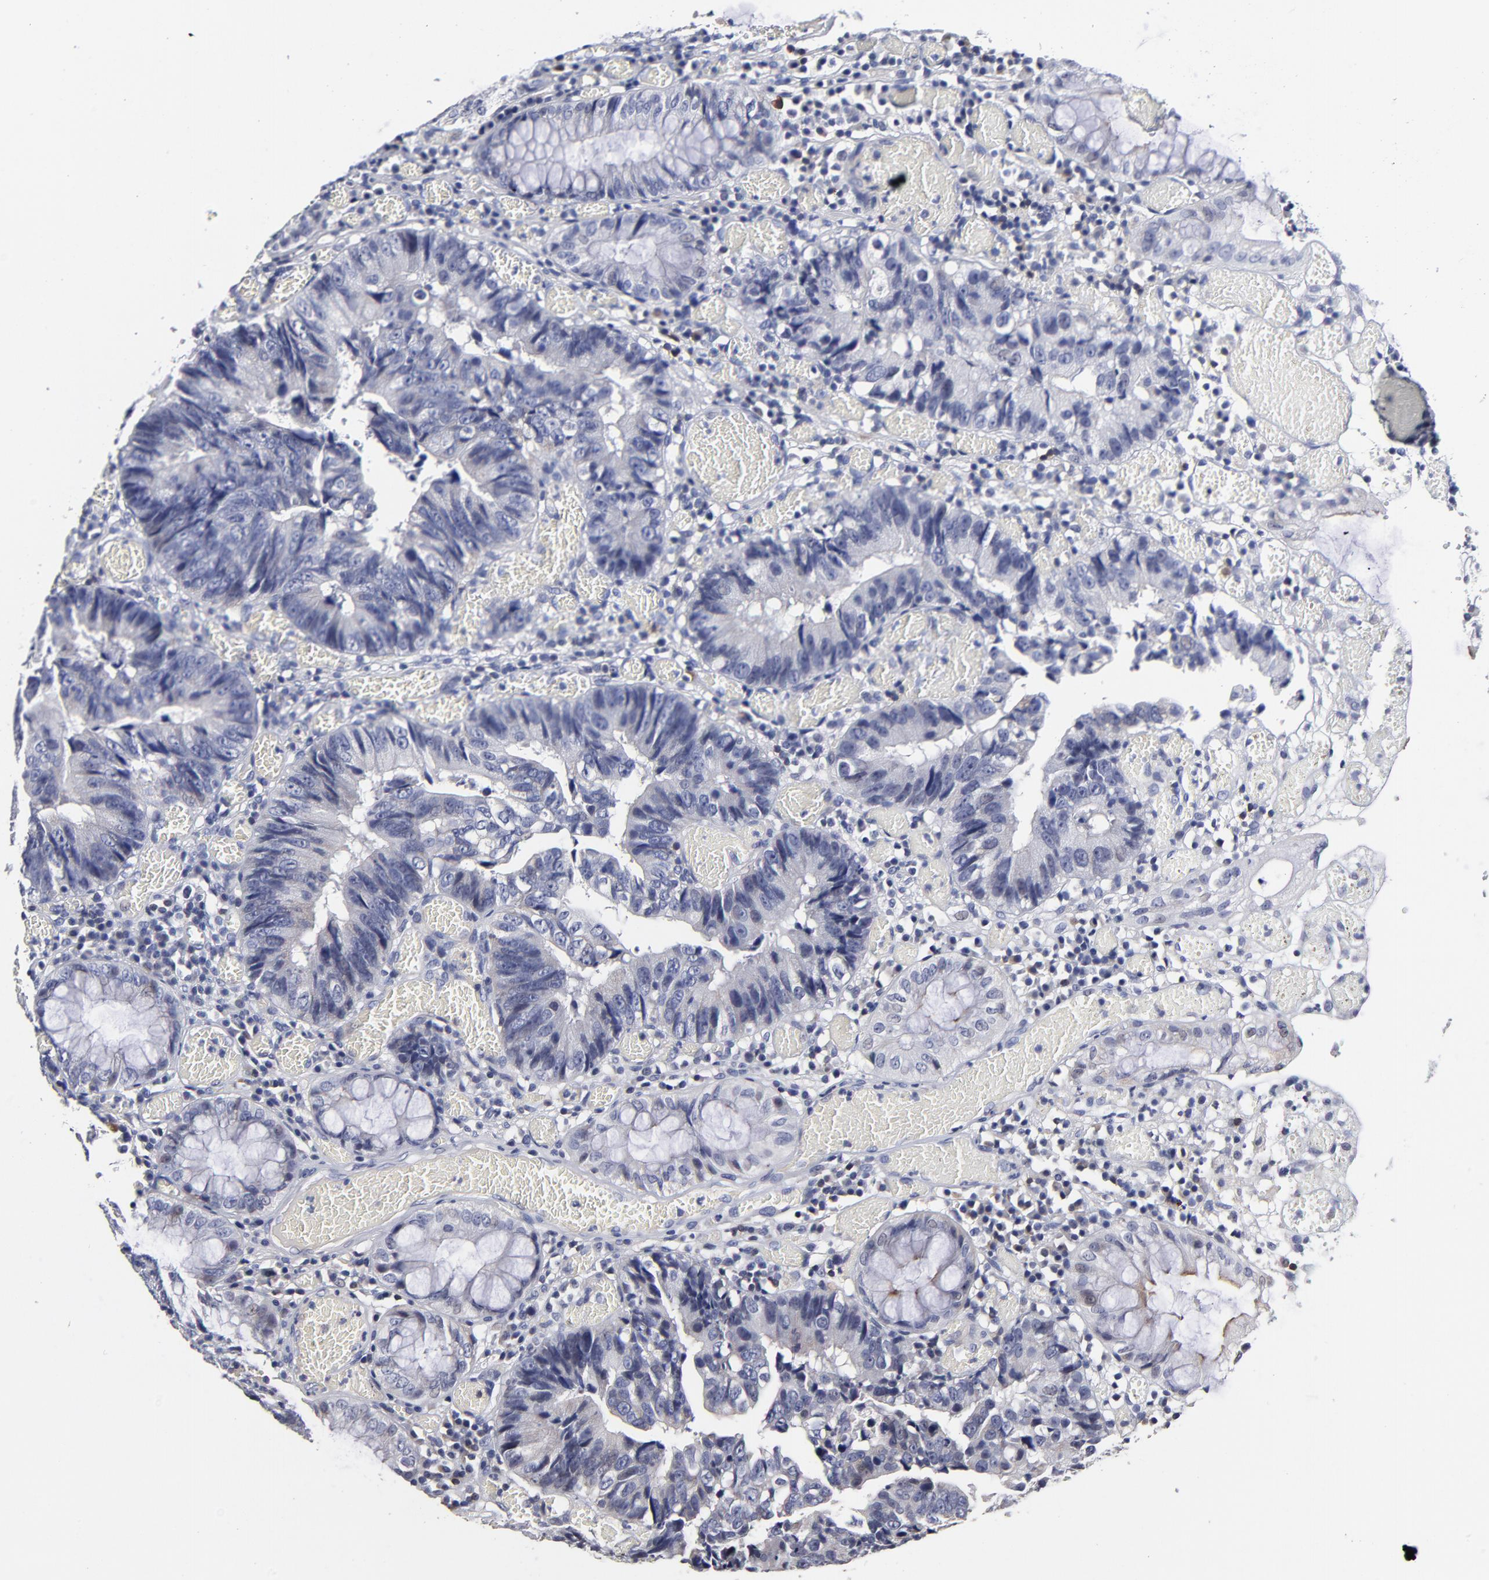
{"staining": {"intensity": "negative", "quantity": "none", "location": "none"}, "tissue": "colorectal cancer", "cell_type": "Tumor cells", "image_type": "cancer", "snomed": [{"axis": "morphology", "description": "Adenocarcinoma, NOS"}, {"axis": "topography", "description": "Rectum"}], "caption": "The photomicrograph shows no staining of tumor cells in adenocarcinoma (colorectal). (DAB immunohistochemistry (IHC) with hematoxylin counter stain).", "gene": "TRAT1", "patient": {"sex": "female", "age": 98}}